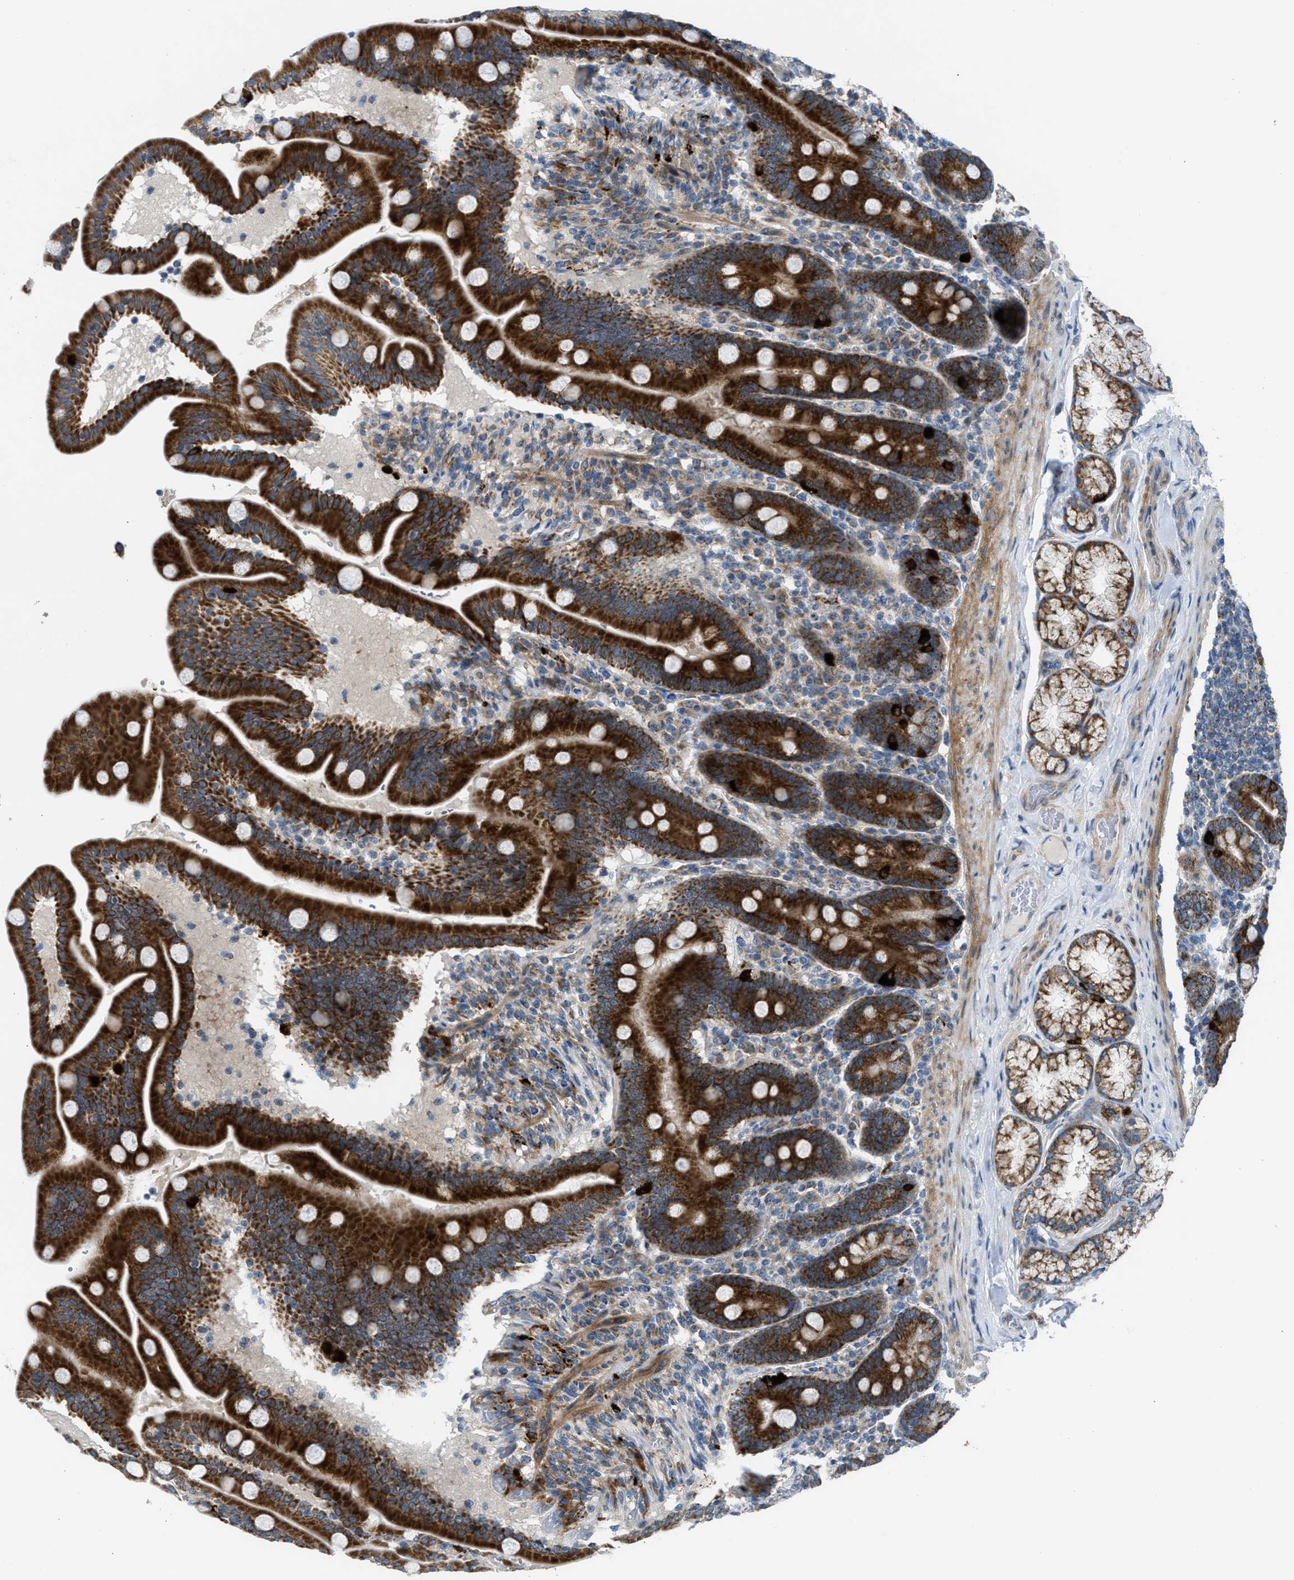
{"staining": {"intensity": "strong", "quantity": ">75%", "location": "cytoplasmic/membranous"}, "tissue": "duodenum", "cell_type": "Glandular cells", "image_type": "normal", "snomed": [{"axis": "morphology", "description": "Normal tissue, NOS"}, {"axis": "topography", "description": "Duodenum"}], "caption": "This photomicrograph reveals immunohistochemistry staining of unremarkable duodenum, with high strong cytoplasmic/membranous staining in about >75% of glandular cells.", "gene": "TPH1", "patient": {"sex": "male", "age": 54}}